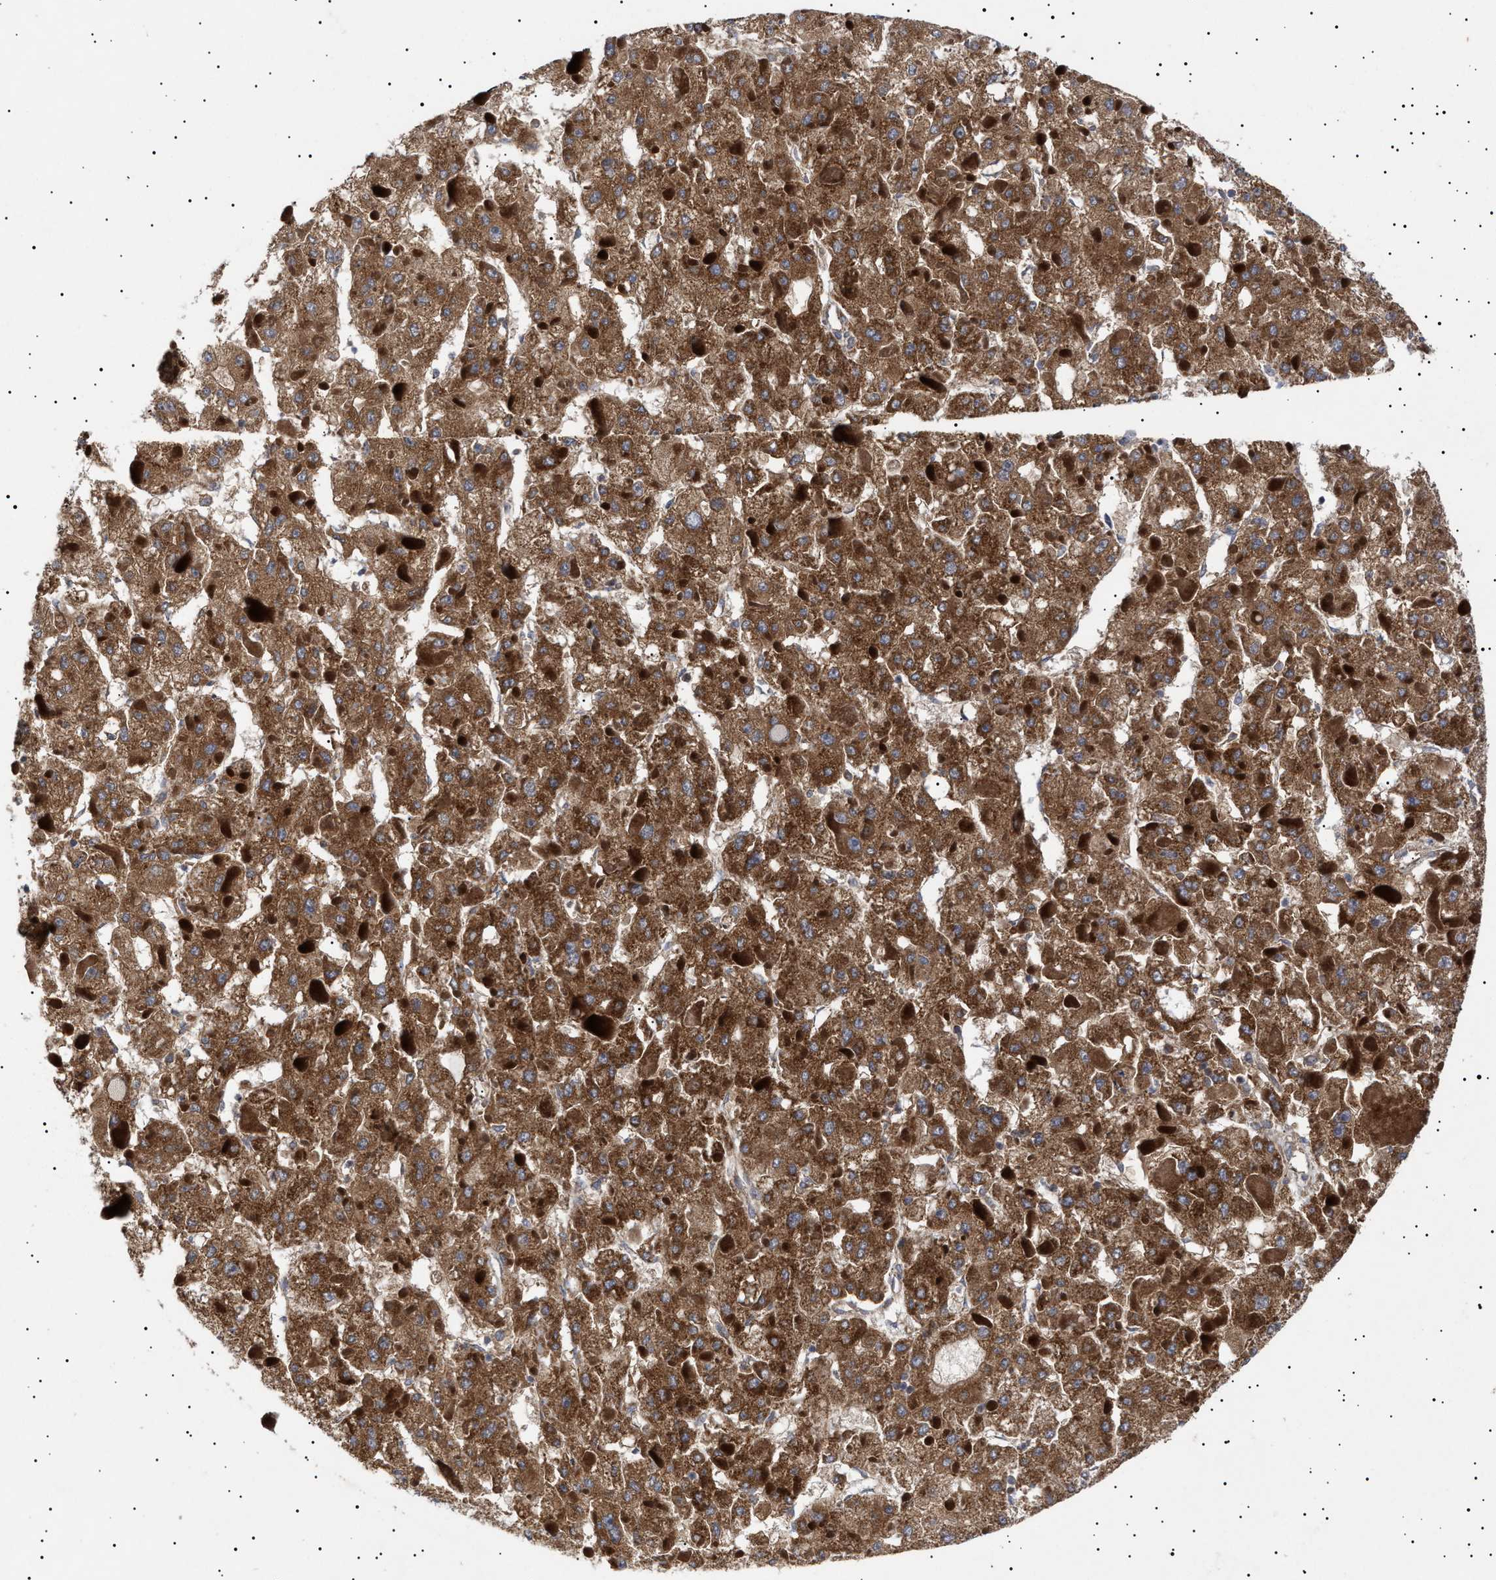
{"staining": {"intensity": "strong", "quantity": ">75%", "location": "cytoplasmic/membranous"}, "tissue": "liver cancer", "cell_type": "Tumor cells", "image_type": "cancer", "snomed": [{"axis": "morphology", "description": "Carcinoma, Hepatocellular, NOS"}, {"axis": "topography", "description": "Liver"}], "caption": "Protein positivity by immunohistochemistry displays strong cytoplasmic/membranous staining in about >75% of tumor cells in liver cancer.", "gene": "MRPL10", "patient": {"sex": "female", "age": 73}}